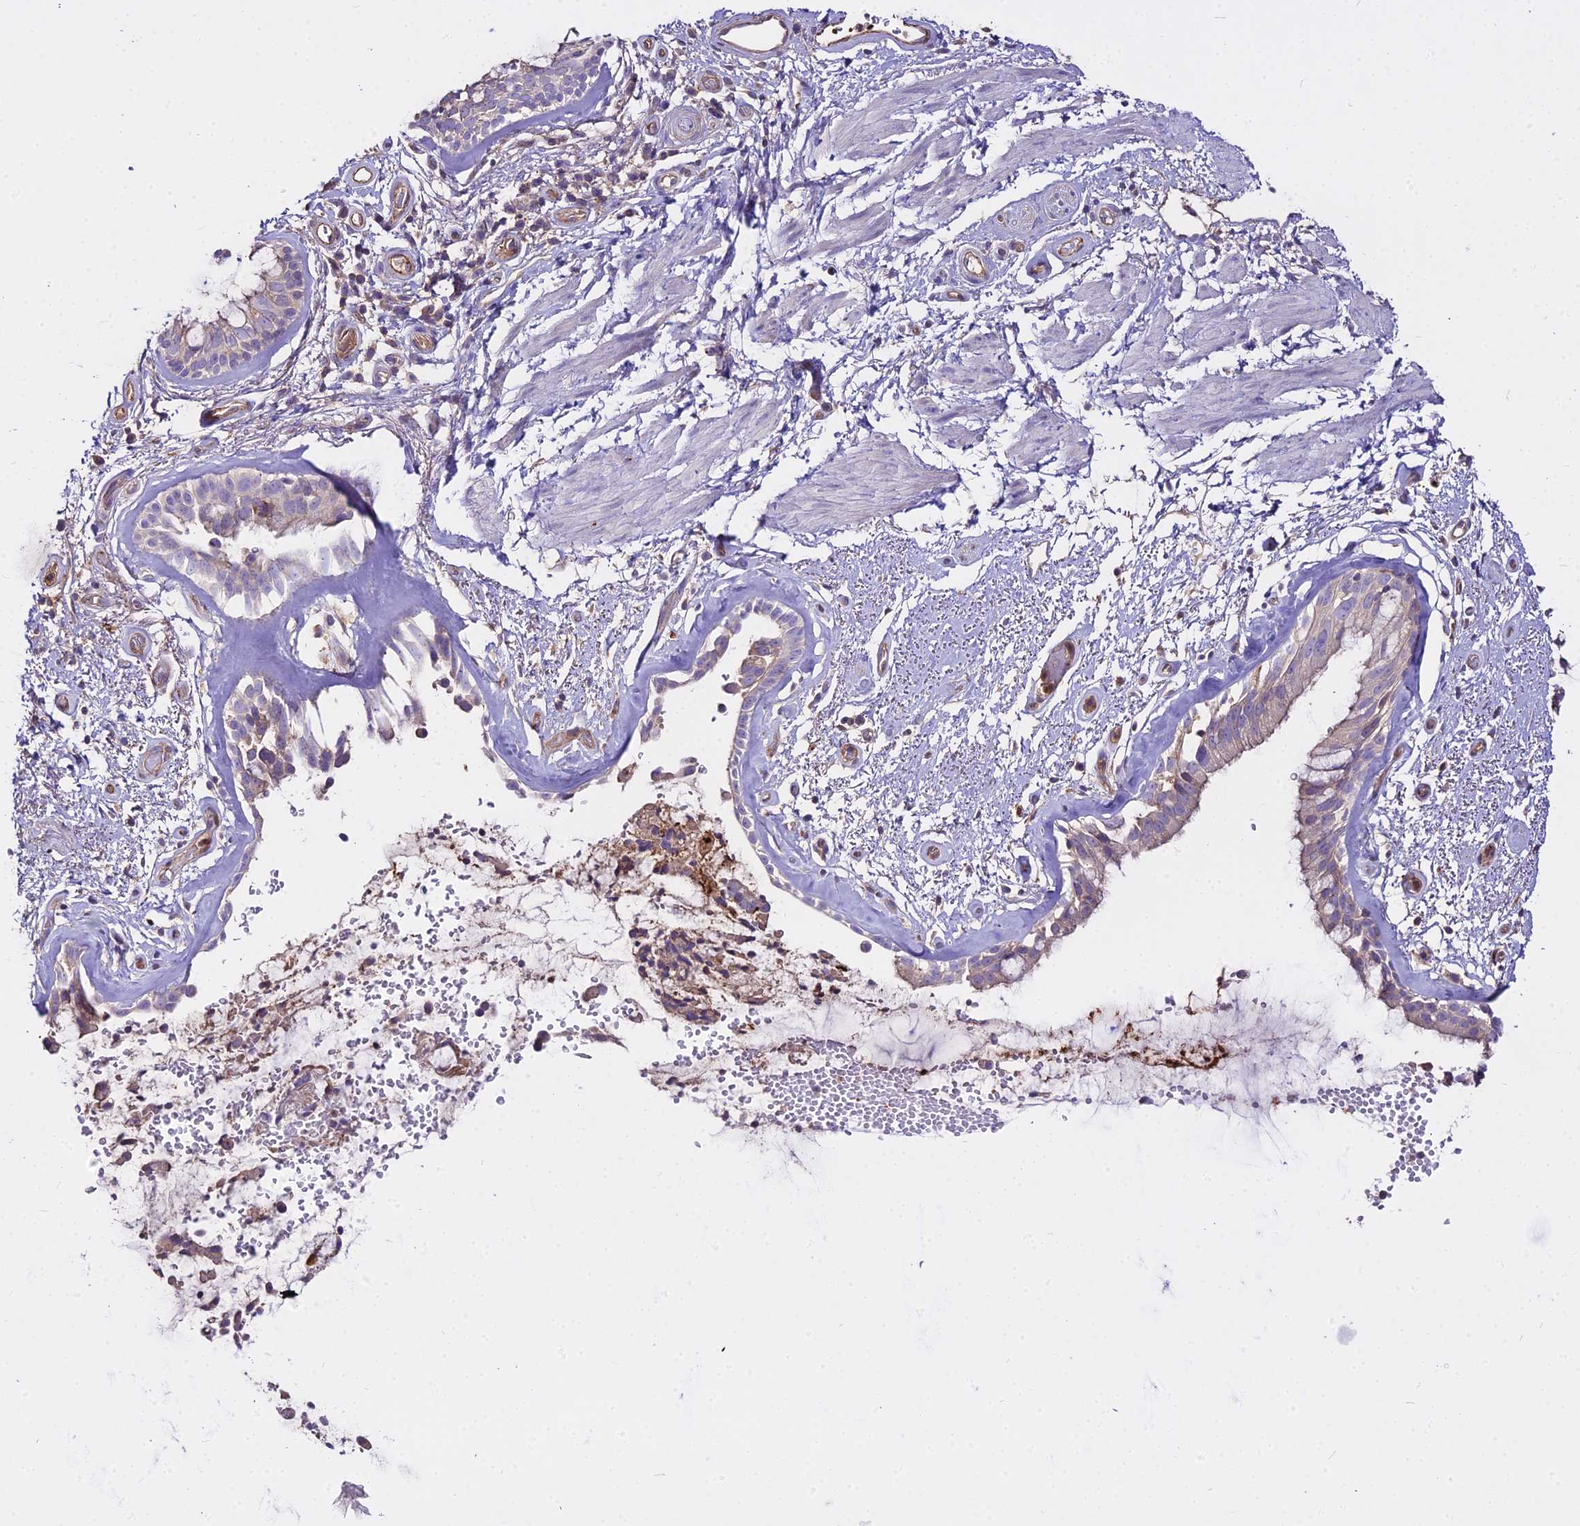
{"staining": {"intensity": "weak", "quantity": "<25%", "location": "cytoplasmic/membranous"}, "tissue": "bronchus", "cell_type": "Respiratory epithelial cells", "image_type": "normal", "snomed": [{"axis": "morphology", "description": "Normal tissue, NOS"}, {"axis": "topography", "description": "Cartilage tissue"}, {"axis": "topography", "description": "Bronchus"}], "caption": "This photomicrograph is of benign bronchus stained with immunohistochemistry to label a protein in brown with the nuclei are counter-stained blue. There is no positivity in respiratory epithelial cells. (Stains: DAB (3,3'-diaminobenzidine) IHC with hematoxylin counter stain, Microscopy: brightfield microscopy at high magnification).", "gene": "GLYAT", "patient": {"sex": "female", "age": 66}}